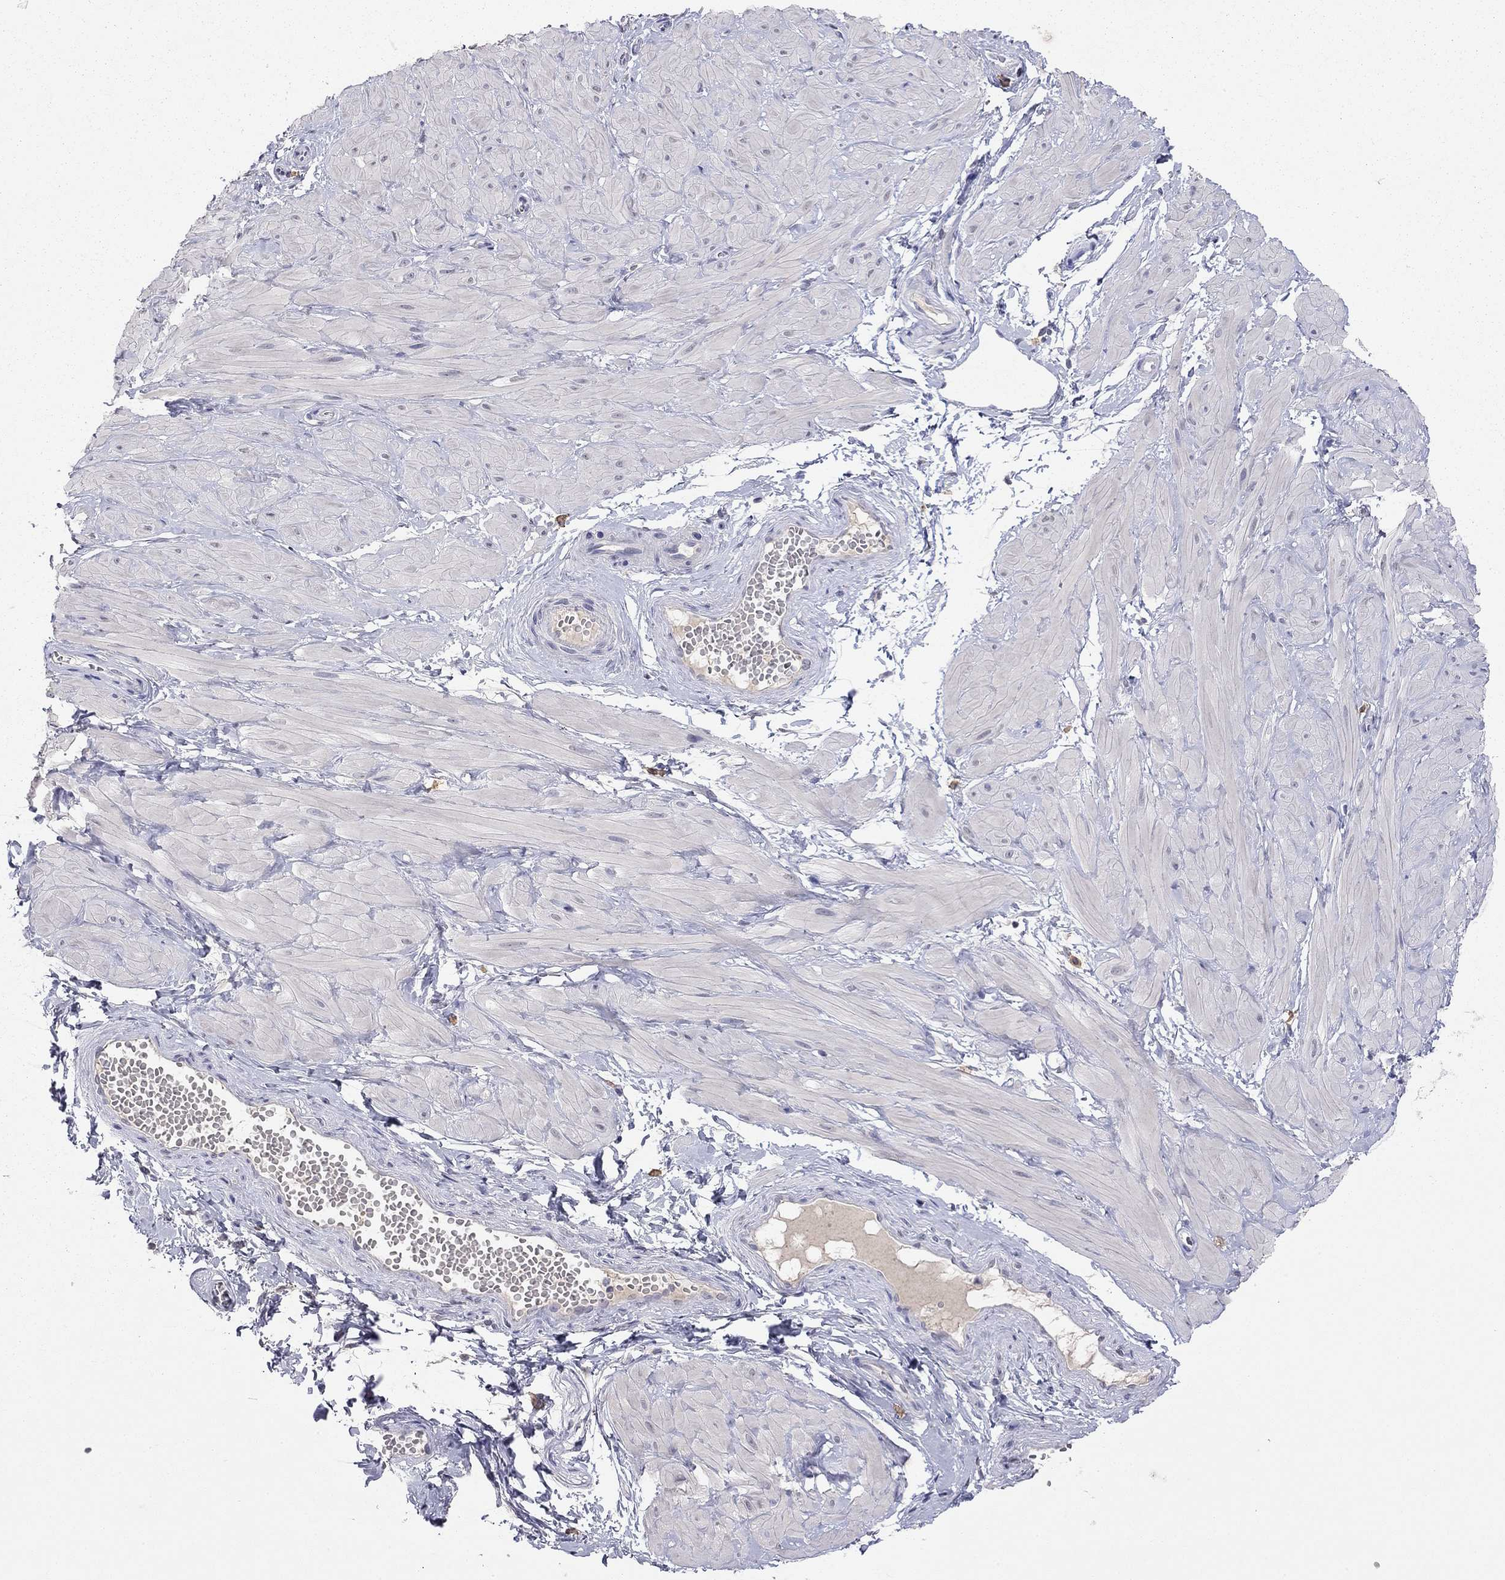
{"staining": {"intensity": "negative", "quantity": "none", "location": "none"}, "tissue": "adipose tissue", "cell_type": "Adipocytes", "image_type": "normal", "snomed": [{"axis": "morphology", "description": "Normal tissue, NOS"}, {"axis": "topography", "description": "Smooth muscle"}, {"axis": "topography", "description": "Peripheral nerve tissue"}], "caption": "Micrograph shows no significant protein staining in adipocytes of normal adipose tissue.", "gene": "WNK3", "patient": {"sex": "male", "age": 22}}